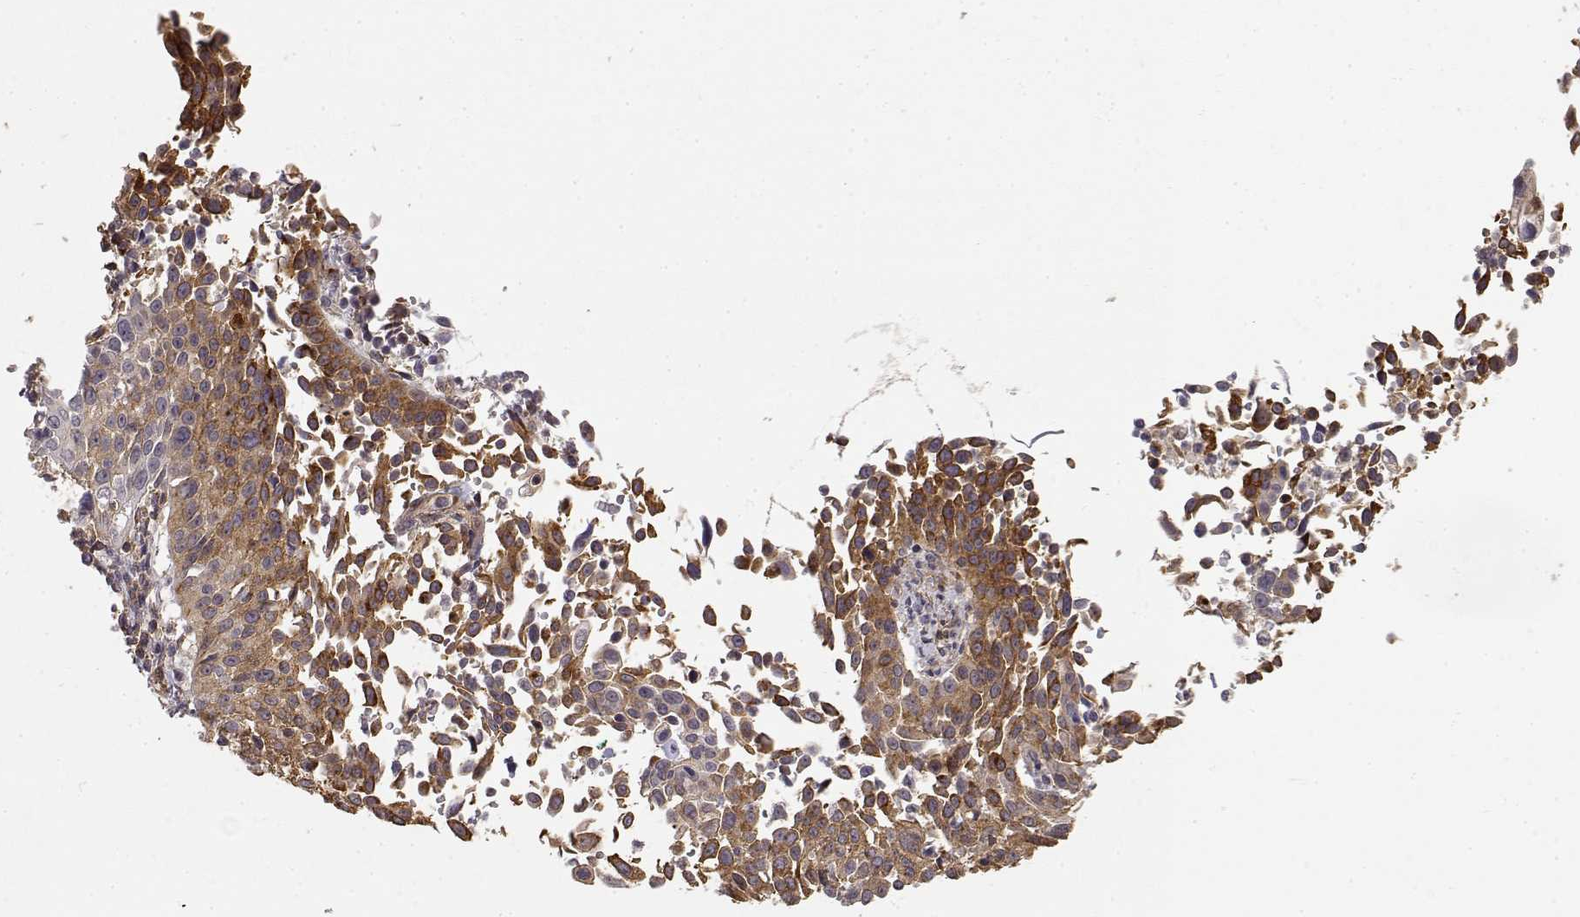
{"staining": {"intensity": "moderate", "quantity": ">75%", "location": "cytoplasmic/membranous"}, "tissue": "cervical cancer", "cell_type": "Tumor cells", "image_type": "cancer", "snomed": [{"axis": "morphology", "description": "Squamous cell carcinoma, NOS"}, {"axis": "topography", "description": "Cervix"}], "caption": "Cervical cancer was stained to show a protein in brown. There is medium levels of moderate cytoplasmic/membranous staining in approximately >75% of tumor cells.", "gene": "IFITM1", "patient": {"sex": "female", "age": 26}}